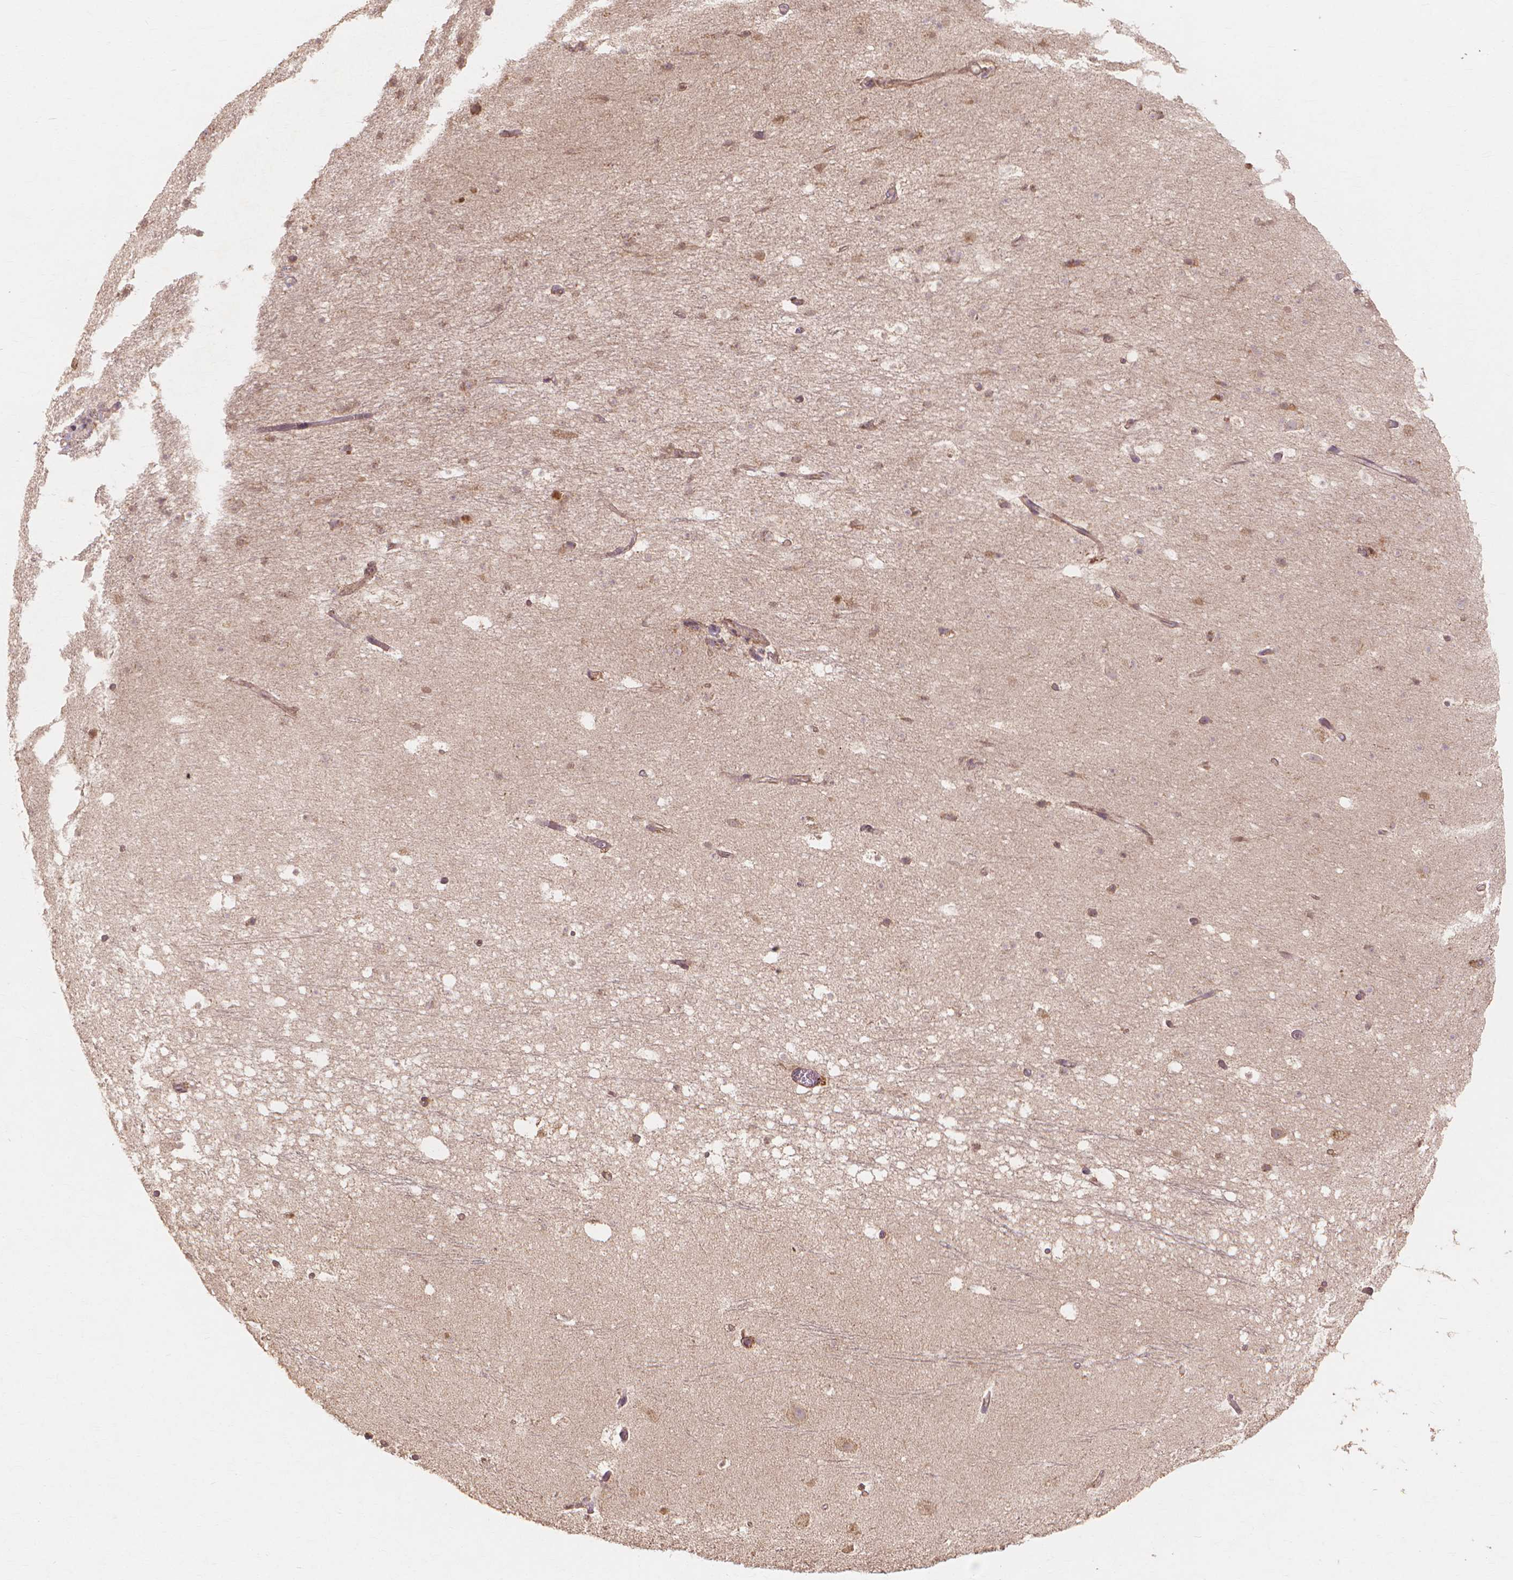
{"staining": {"intensity": "moderate", "quantity": ">75%", "location": "cytoplasmic/membranous"}, "tissue": "hippocampus", "cell_type": "Glial cells", "image_type": "normal", "snomed": [{"axis": "morphology", "description": "Normal tissue, NOS"}, {"axis": "topography", "description": "Hippocampus"}], "caption": "Brown immunohistochemical staining in benign hippocampus reveals moderate cytoplasmic/membranous expression in about >75% of glial cells.", "gene": "TAB2", "patient": {"sex": "male", "age": 26}}